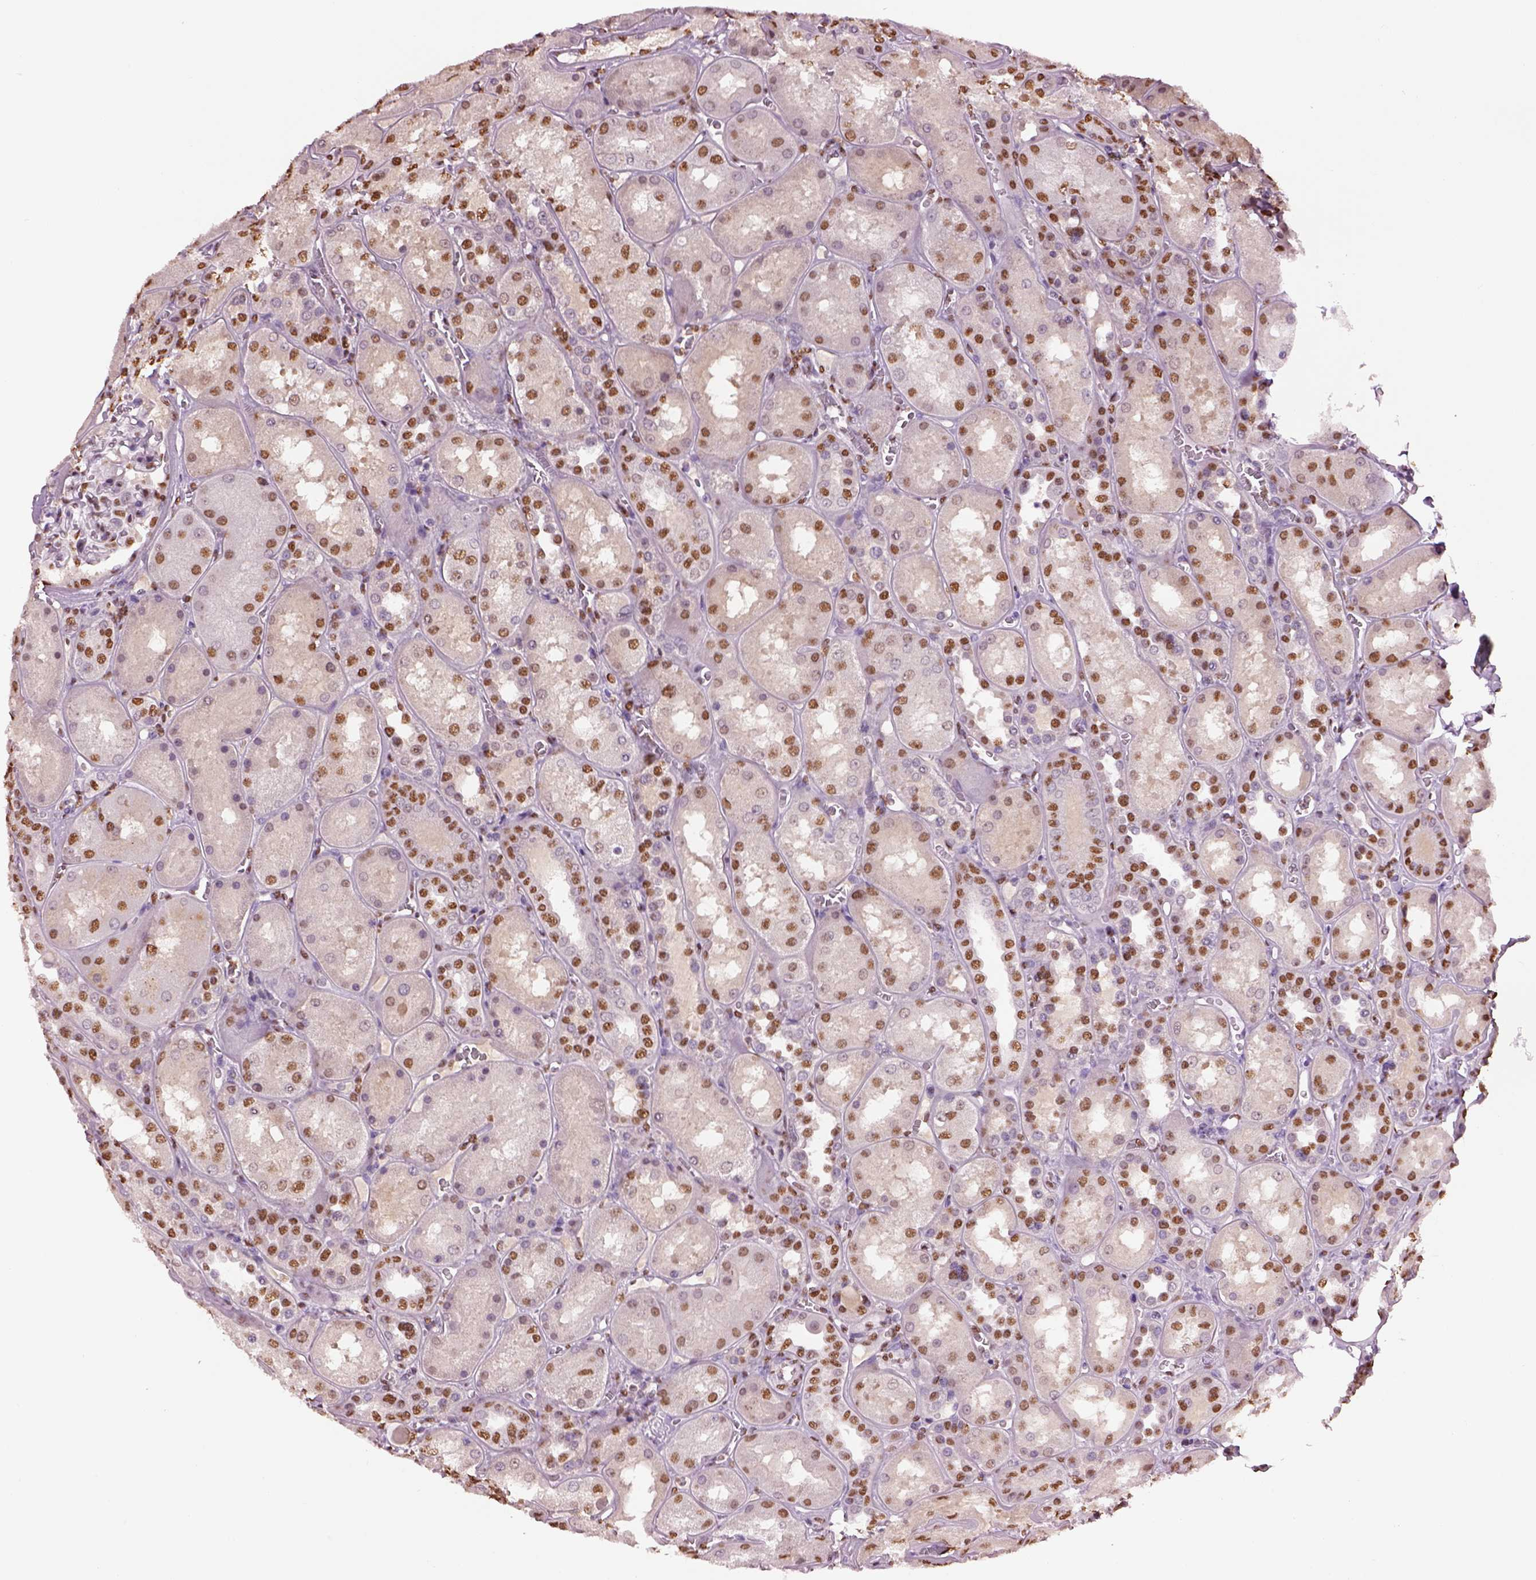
{"staining": {"intensity": "moderate", "quantity": "25%-75%", "location": "nuclear"}, "tissue": "kidney", "cell_type": "Cells in glomeruli", "image_type": "normal", "snomed": [{"axis": "morphology", "description": "Normal tissue, NOS"}, {"axis": "topography", "description": "Kidney"}], "caption": "Immunohistochemical staining of unremarkable human kidney exhibits 25%-75% levels of moderate nuclear protein staining in about 25%-75% of cells in glomeruli. The staining was performed using DAB (3,3'-diaminobenzidine) to visualize the protein expression in brown, while the nuclei were stained in blue with hematoxylin (Magnification: 20x).", "gene": "DDX3X", "patient": {"sex": "male", "age": 73}}